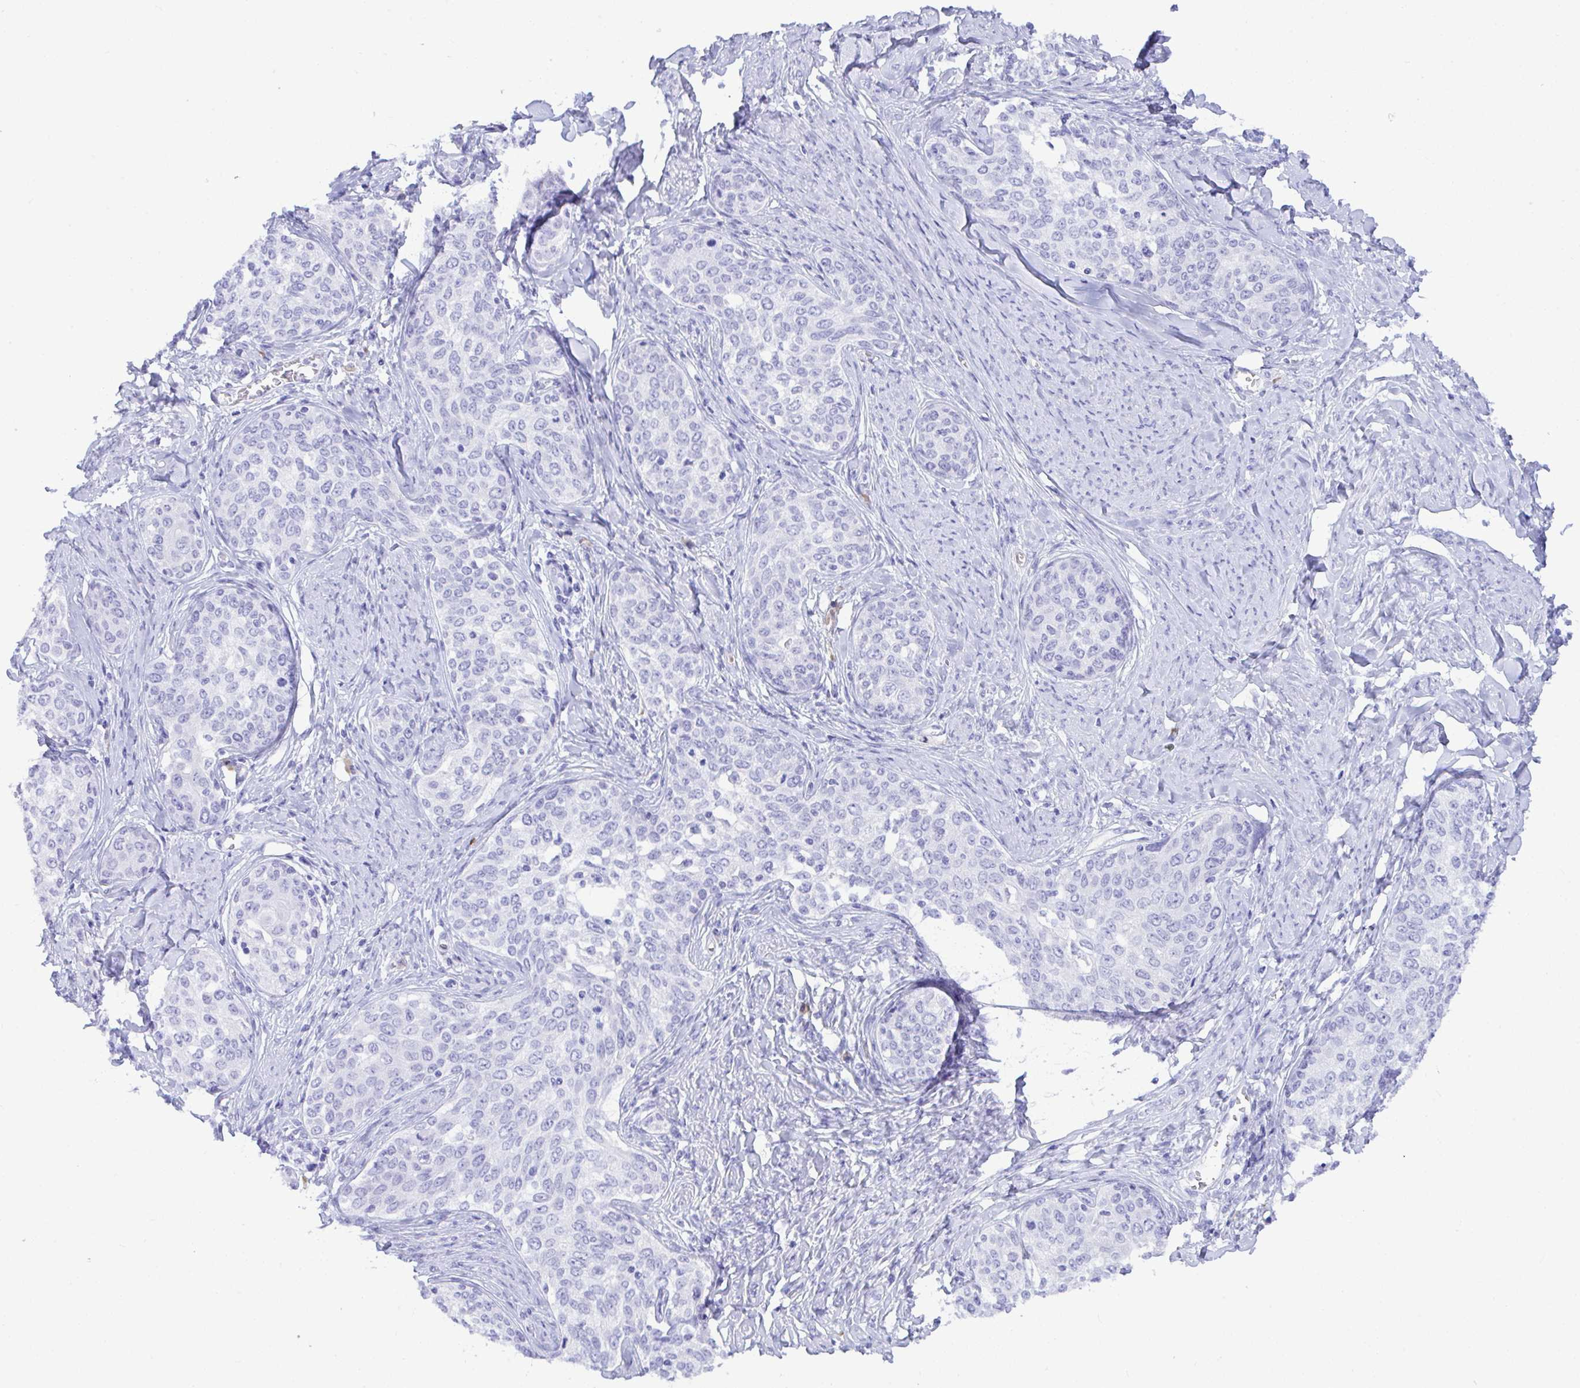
{"staining": {"intensity": "negative", "quantity": "none", "location": "none"}, "tissue": "cervical cancer", "cell_type": "Tumor cells", "image_type": "cancer", "snomed": [{"axis": "morphology", "description": "Squamous cell carcinoma, NOS"}, {"axis": "morphology", "description": "Adenocarcinoma, NOS"}, {"axis": "topography", "description": "Cervix"}], "caption": "Immunohistochemical staining of cervical squamous cell carcinoma exhibits no significant positivity in tumor cells. (IHC, brightfield microscopy, high magnification).", "gene": "SEL1L2", "patient": {"sex": "female", "age": 52}}